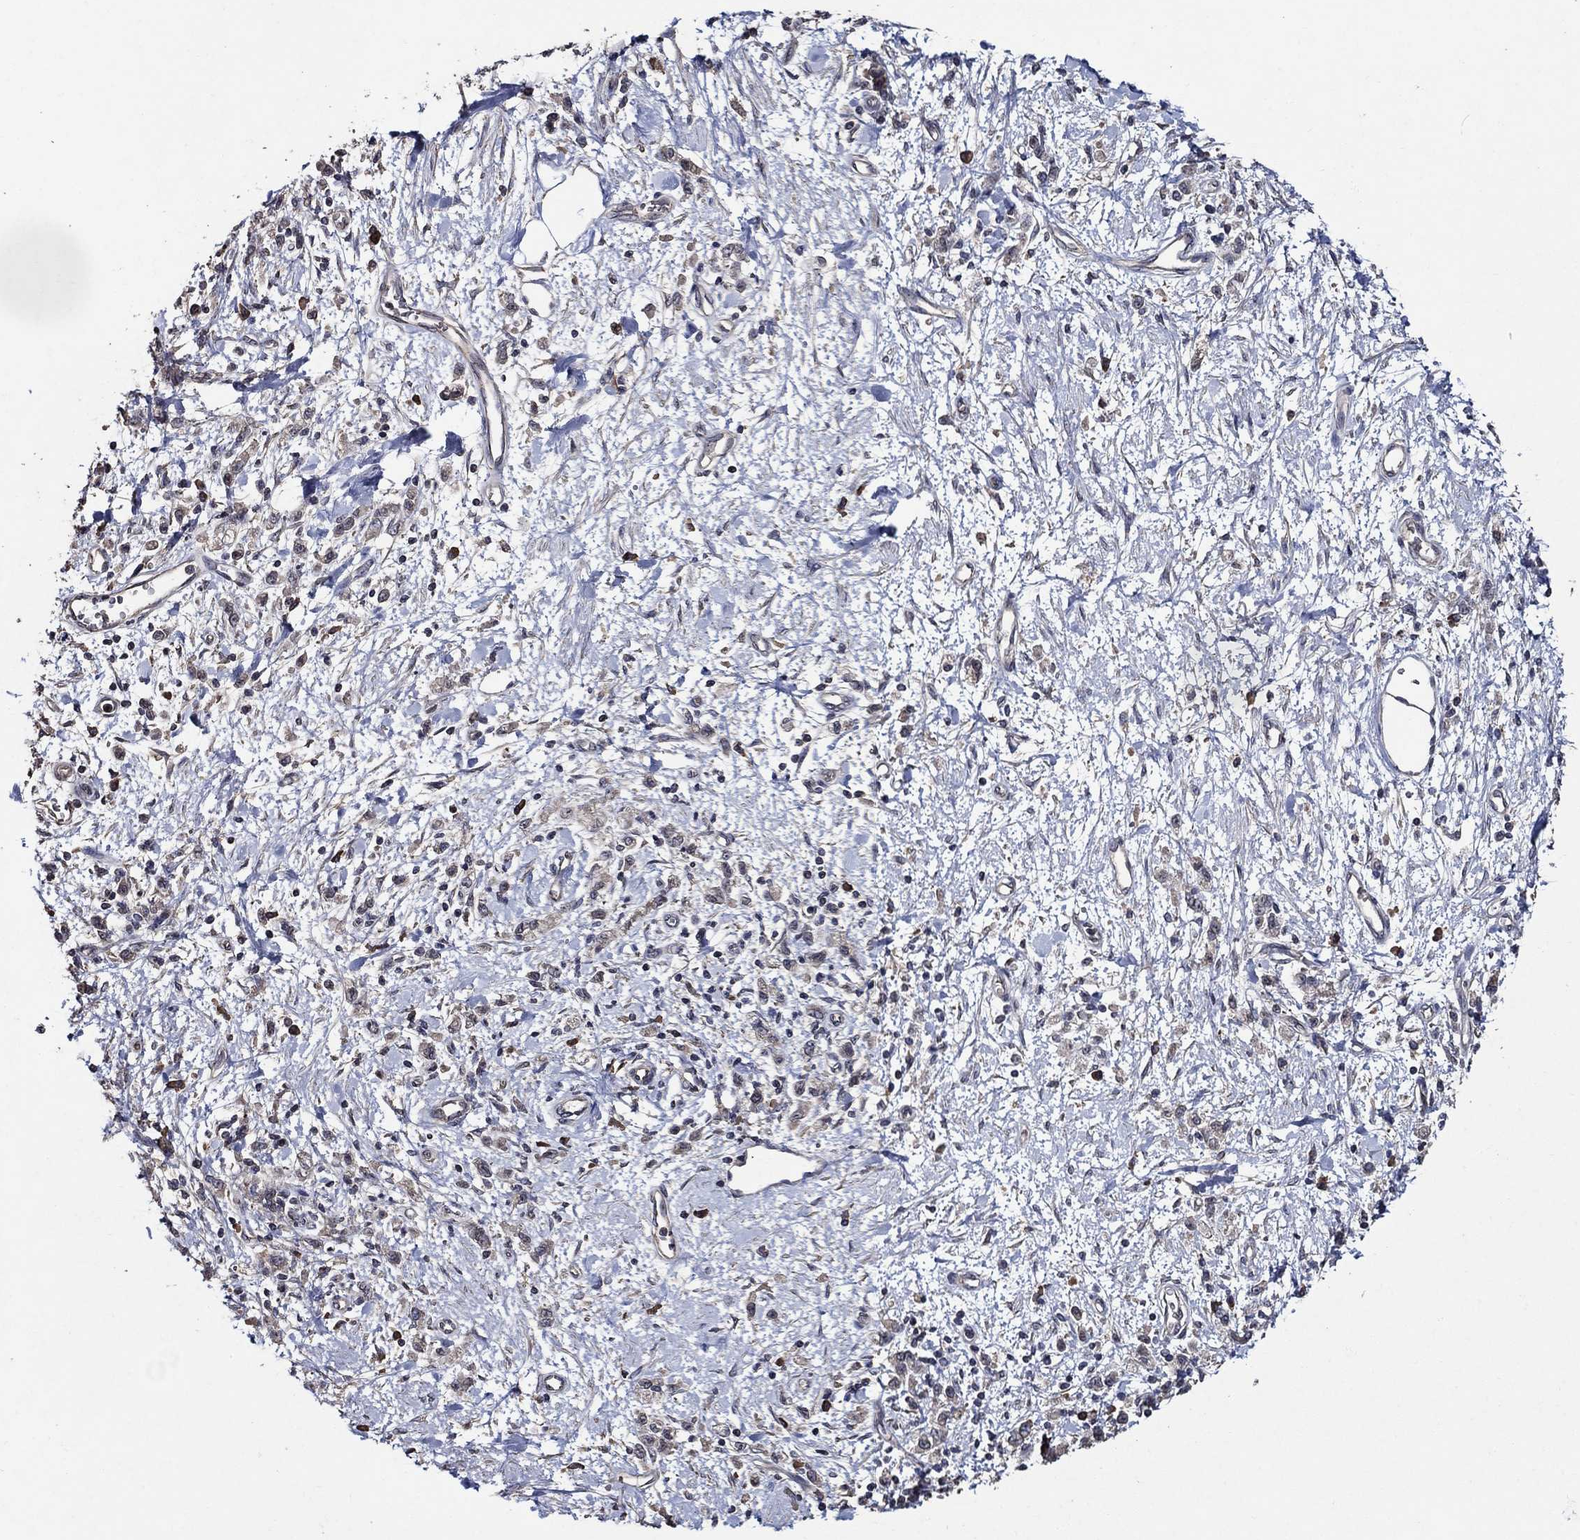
{"staining": {"intensity": "weak", "quantity": "25%-75%", "location": "cytoplasmic/membranous"}, "tissue": "stomach cancer", "cell_type": "Tumor cells", "image_type": "cancer", "snomed": [{"axis": "morphology", "description": "Adenocarcinoma, NOS"}, {"axis": "topography", "description": "Stomach"}], "caption": "Immunohistochemical staining of human stomach cancer (adenocarcinoma) displays low levels of weak cytoplasmic/membranous protein positivity in about 25%-75% of tumor cells. Nuclei are stained in blue.", "gene": "HAP1", "patient": {"sex": "male", "age": 77}}